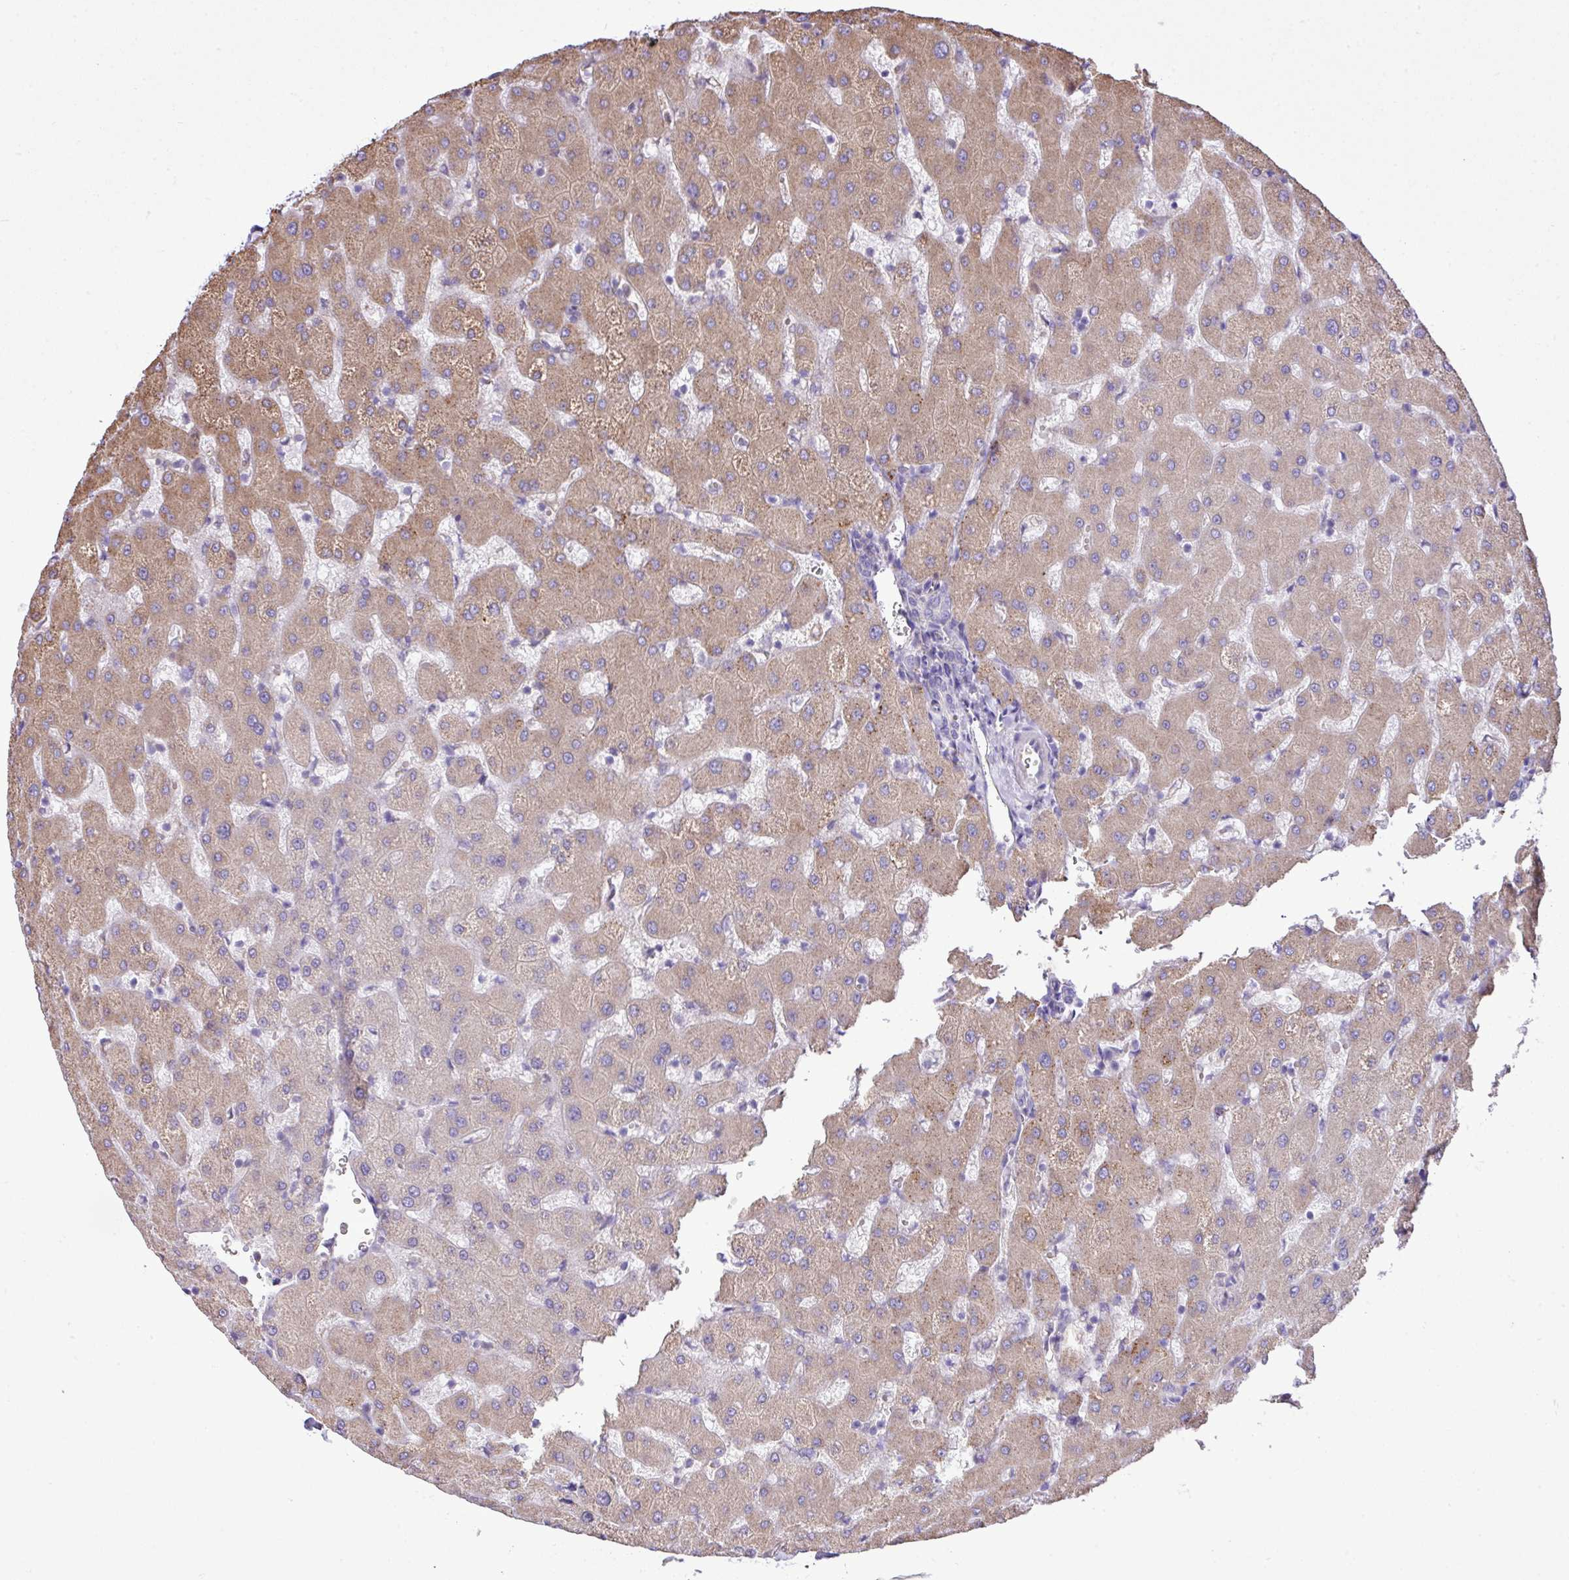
{"staining": {"intensity": "negative", "quantity": "none", "location": "none"}, "tissue": "liver", "cell_type": "Cholangiocytes", "image_type": "normal", "snomed": [{"axis": "morphology", "description": "Normal tissue, NOS"}, {"axis": "topography", "description": "Liver"}], "caption": "DAB immunohistochemical staining of normal liver shows no significant staining in cholangiocytes. (Brightfield microscopy of DAB (3,3'-diaminobenzidine) IHC at high magnification).", "gene": "ZSCAN5A", "patient": {"sex": "female", "age": 63}}